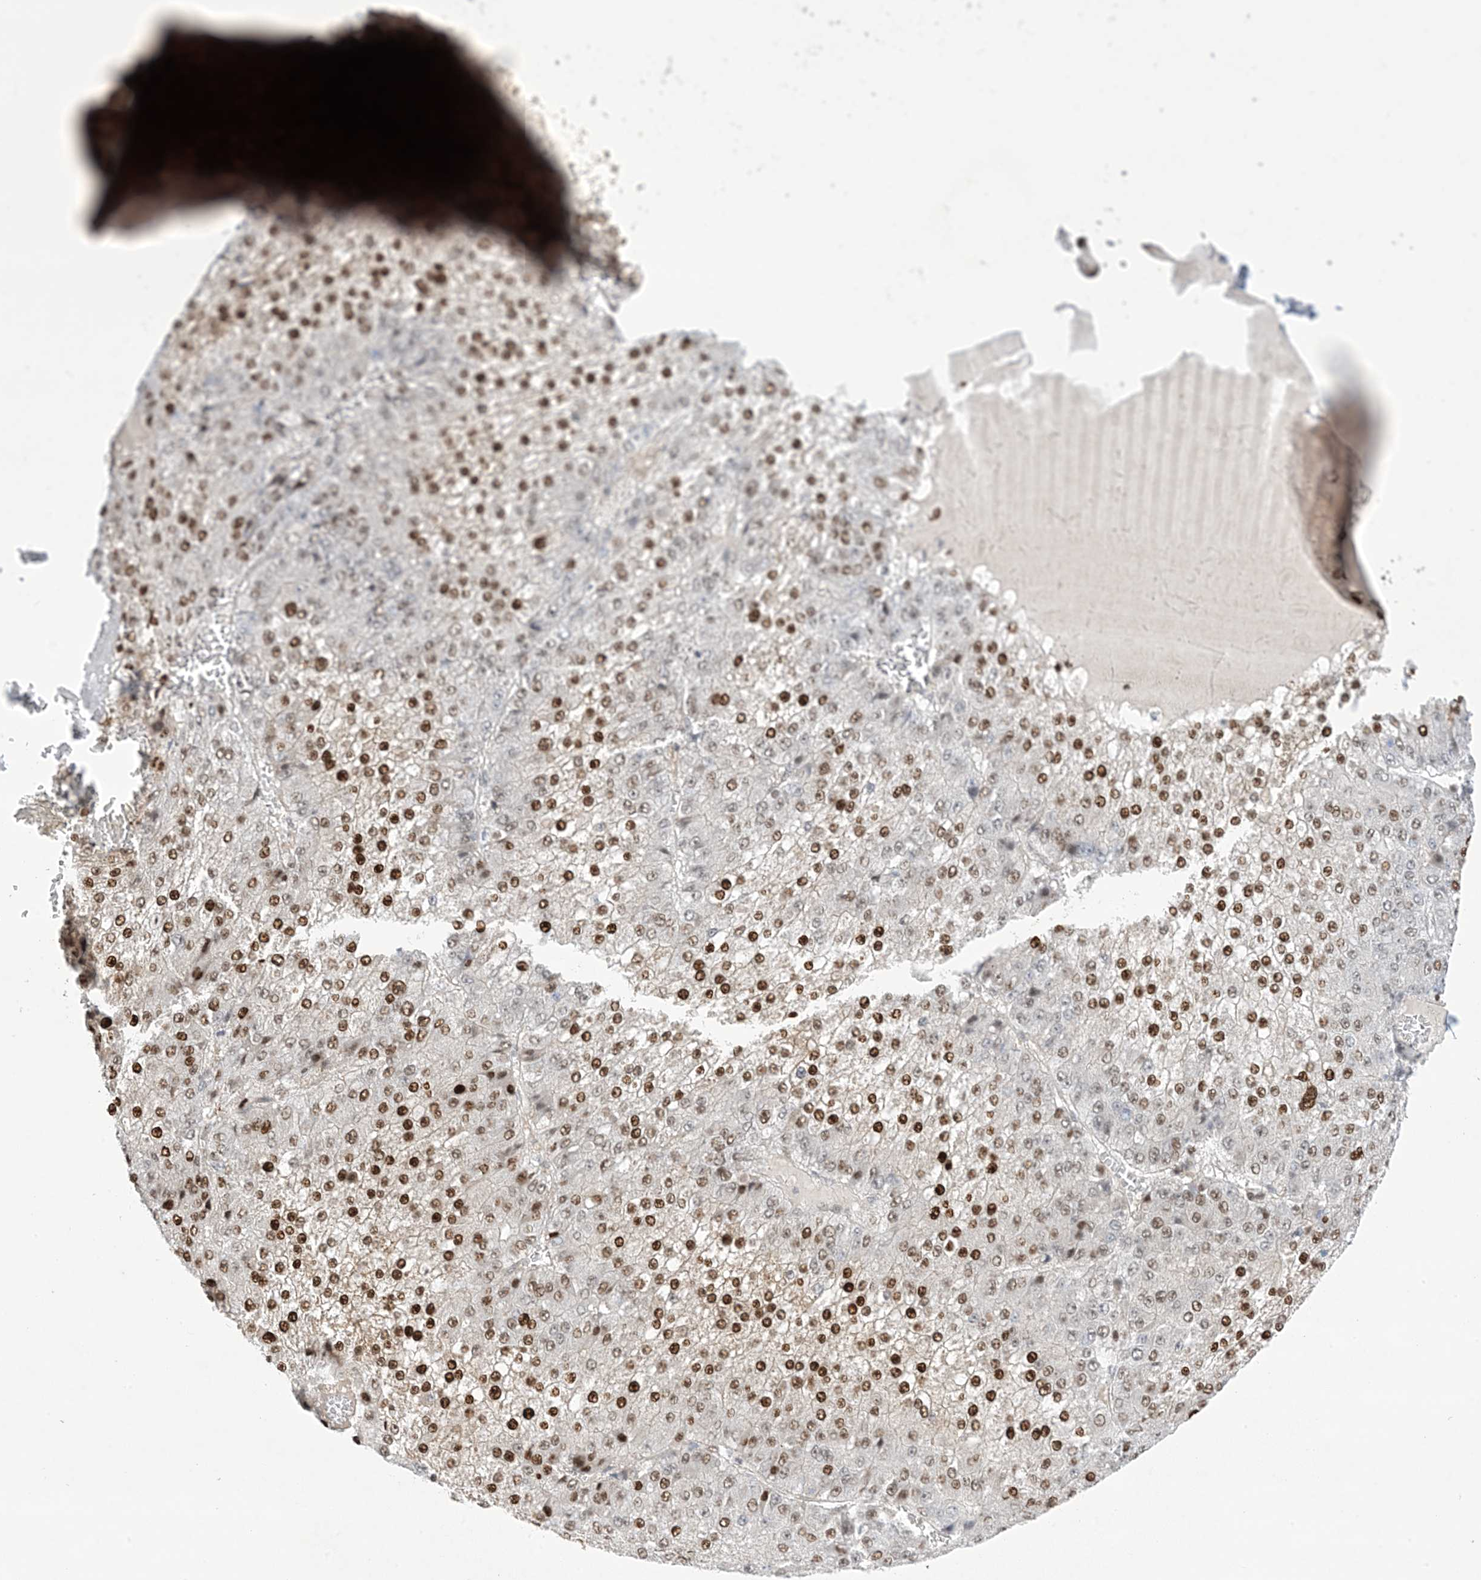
{"staining": {"intensity": "strong", "quantity": "25%-75%", "location": "nuclear"}, "tissue": "liver cancer", "cell_type": "Tumor cells", "image_type": "cancer", "snomed": [{"axis": "morphology", "description": "Carcinoma, Hepatocellular, NOS"}, {"axis": "topography", "description": "Liver"}], "caption": "This is an image of IHC staining of liver cancer, which shows strong staining in the nuclear of tumor cells.", "gene": "TFPT", "patient": {"sex": "female", "age": 73}}